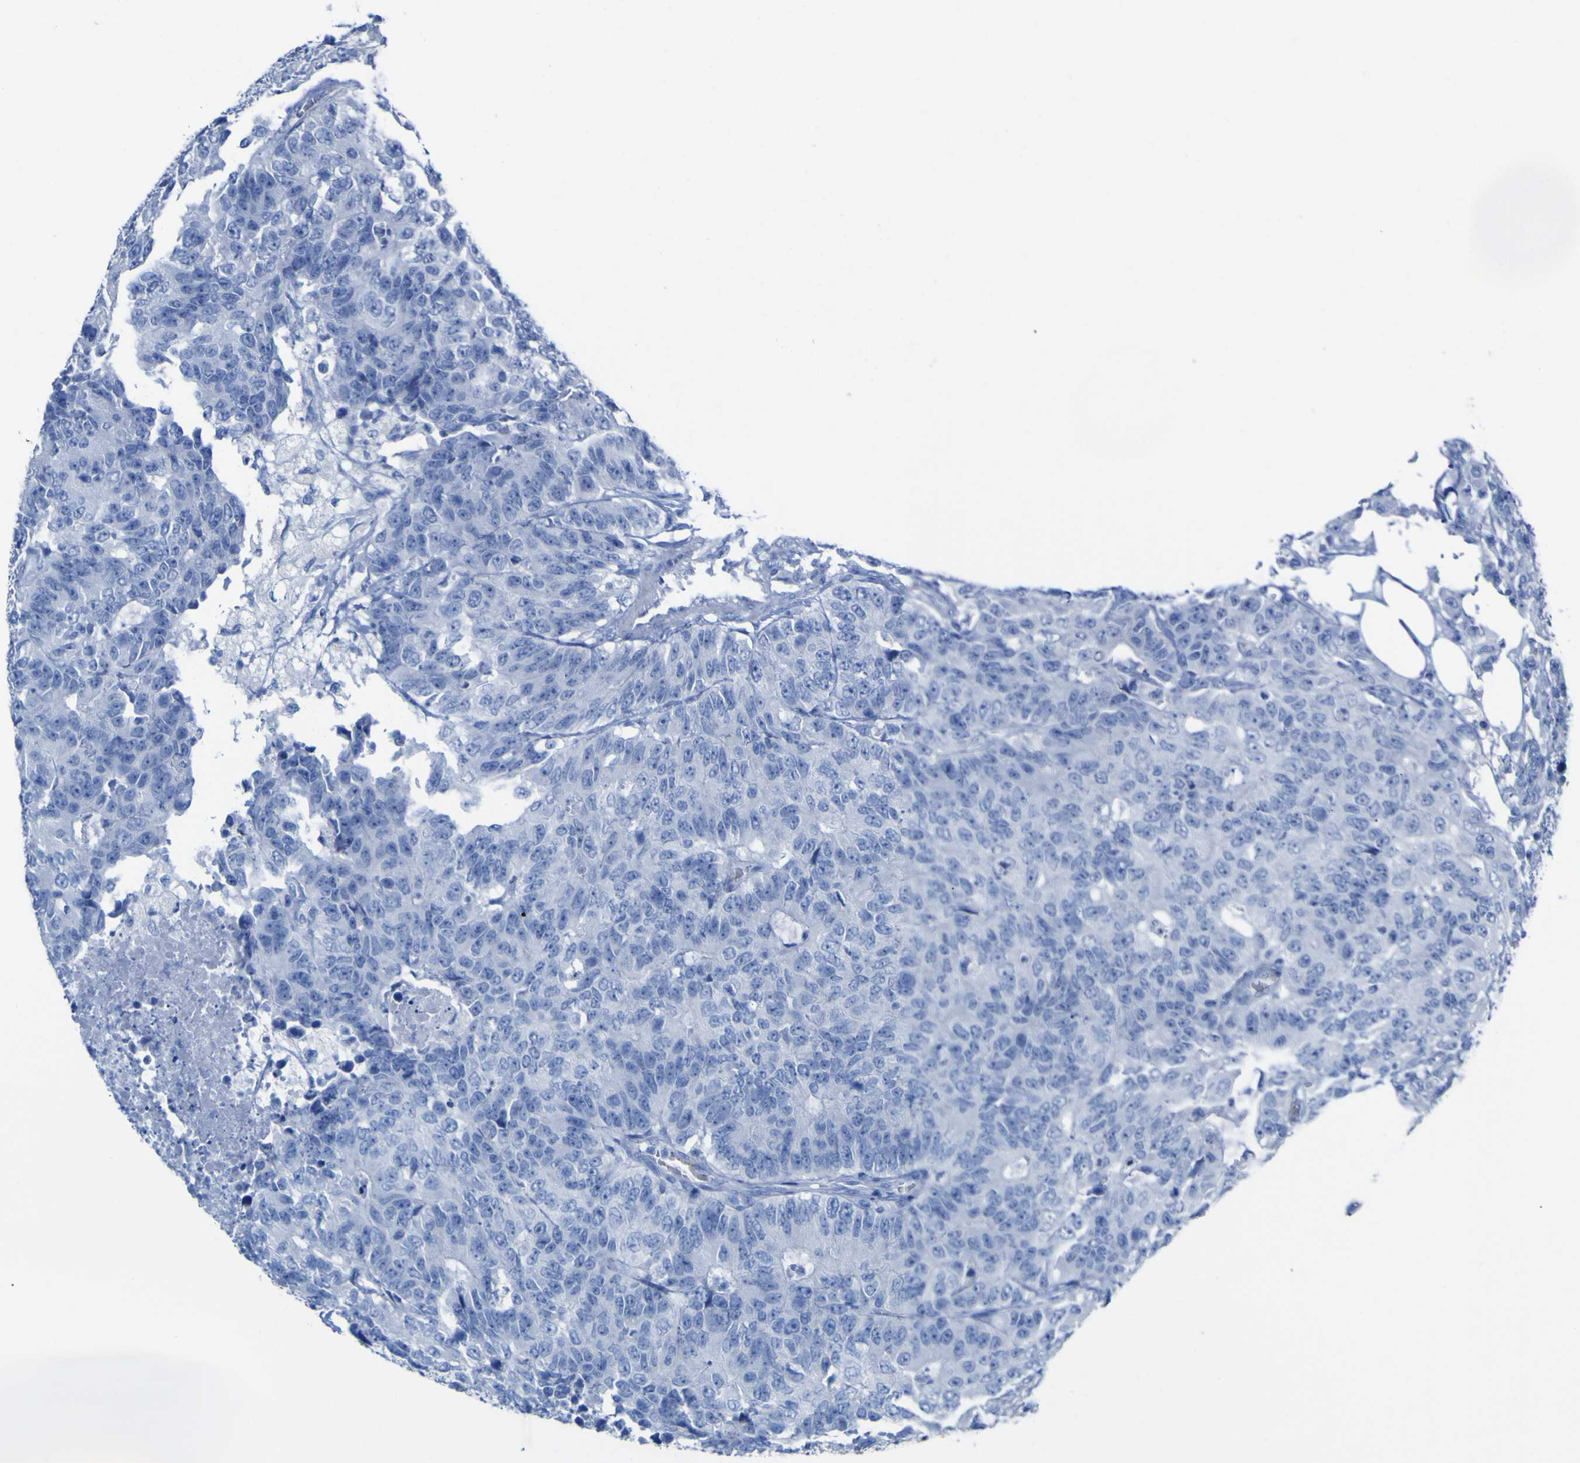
{"staining": {"intensity": "negative", "quantity": "none", "location": "none"}, "tissue": "colorectal cancer", "cell_type": "Tumor cells", "image_type": "cancer", "snomed": [{"axis": "morphology", "description": "Adenocarcinoma, NOS"}, {"axis": "topography", "description": "Colon"}], "caption": "A high-resolution micrograph shows immunohistochemistry (IHC) staining of colorectal adenocarcinoma, which displays no significant staining in tumor cells. (DAB (3,3'-diaminobenzidine) immunohistochemistry, high magnification).", "gene": "GCM1", "patient": {"sex": "female", "age": 86}}